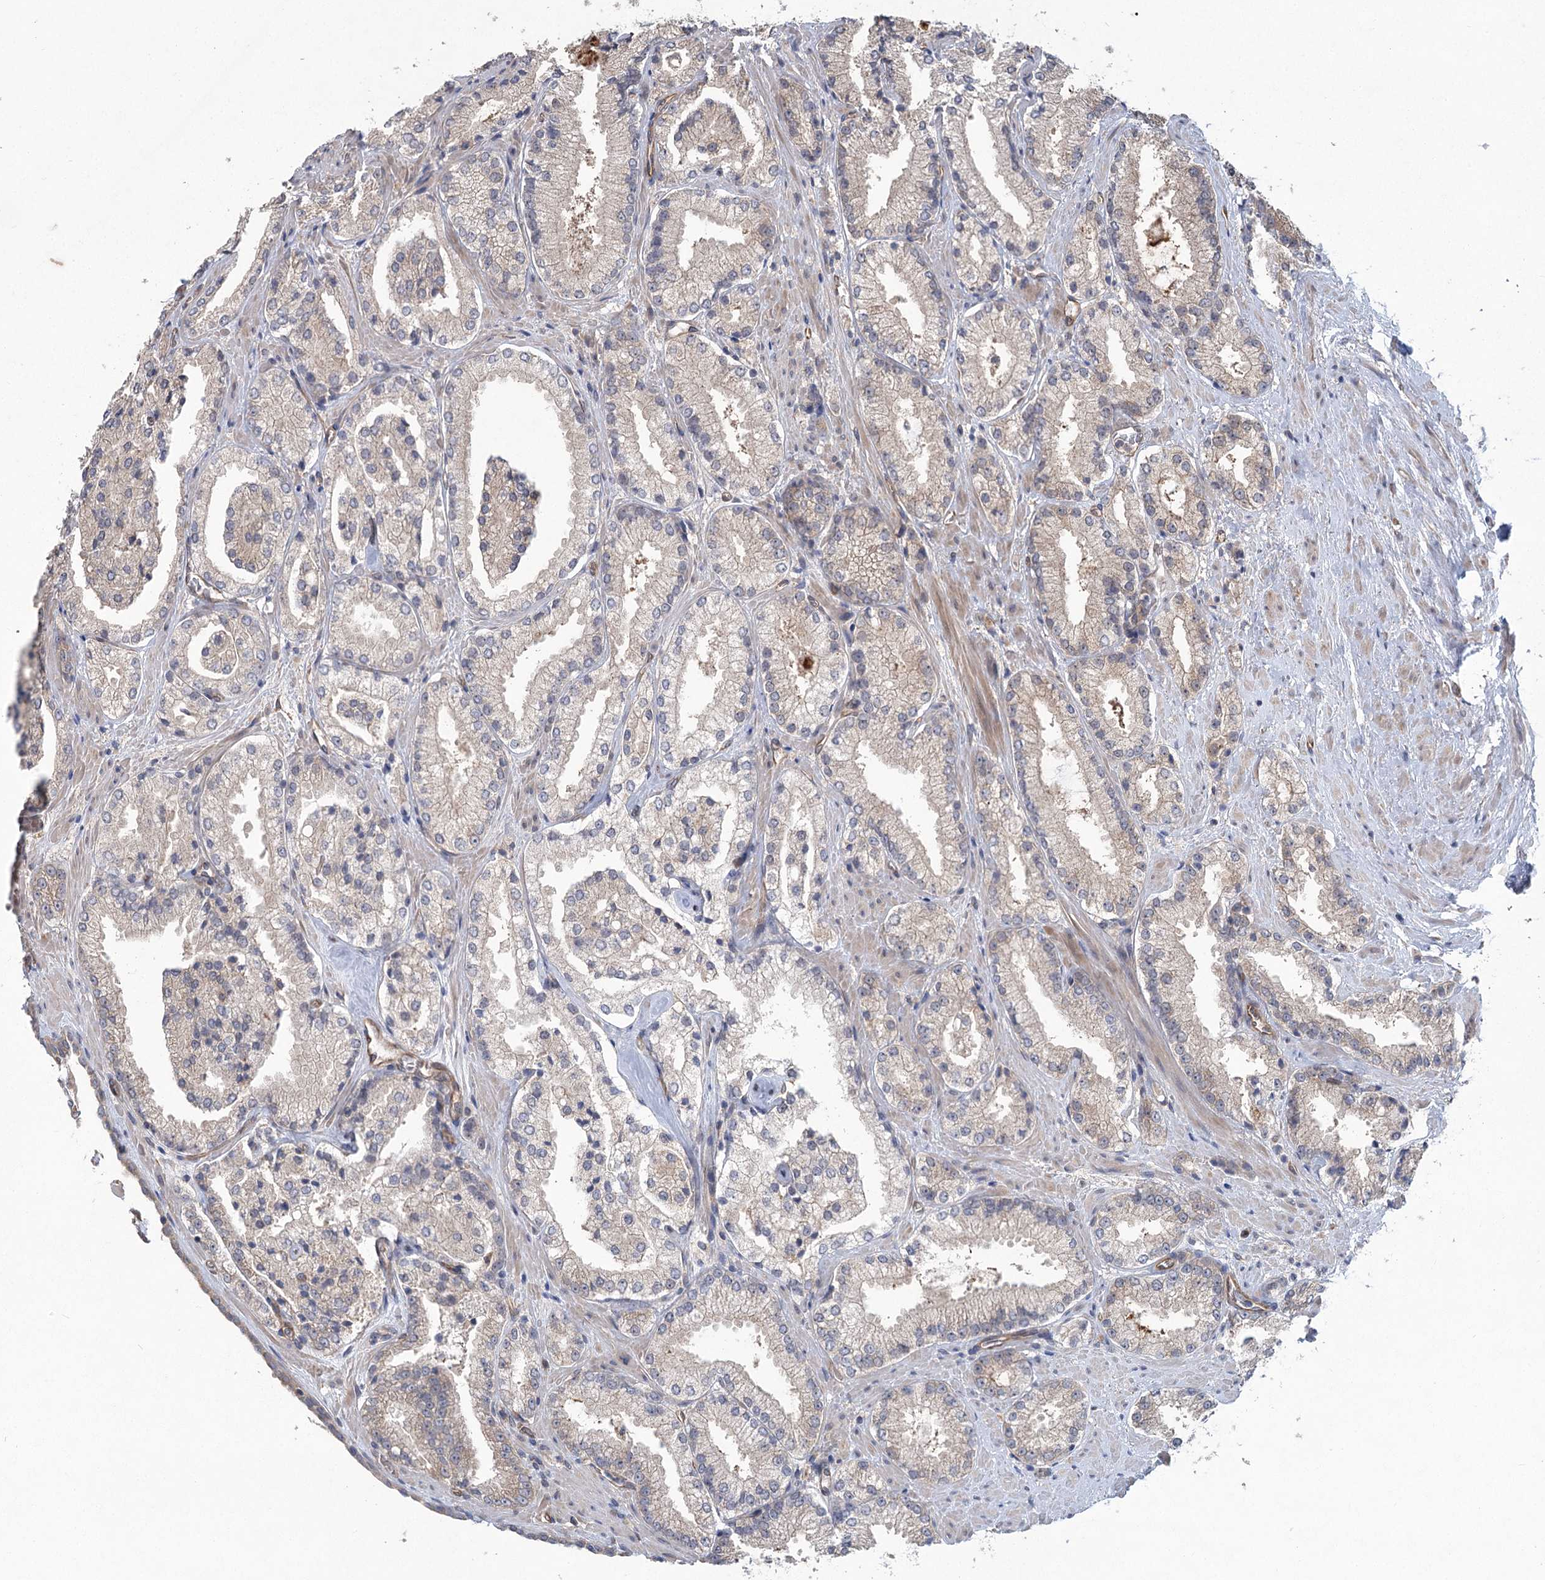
{"staining": {"intensity": "negative", "quantity": "none", "location": "none"}, "tissue": "prostate cancer", "cell_type": "Tumor cells", "image_type": "cancer", "snomed": [{"axis": "morphology", "description": "Adenocarcinoma, High grade"}, {"axis": "topography", "description": "Prostate"}], "caption": "Human prostate high-grade adenocarcinoma stained for a protein using IHC demonstrates no positivity in tumor cells.", "gene": "RWDD4", "patient": {"sex": "male", "age": 73}}